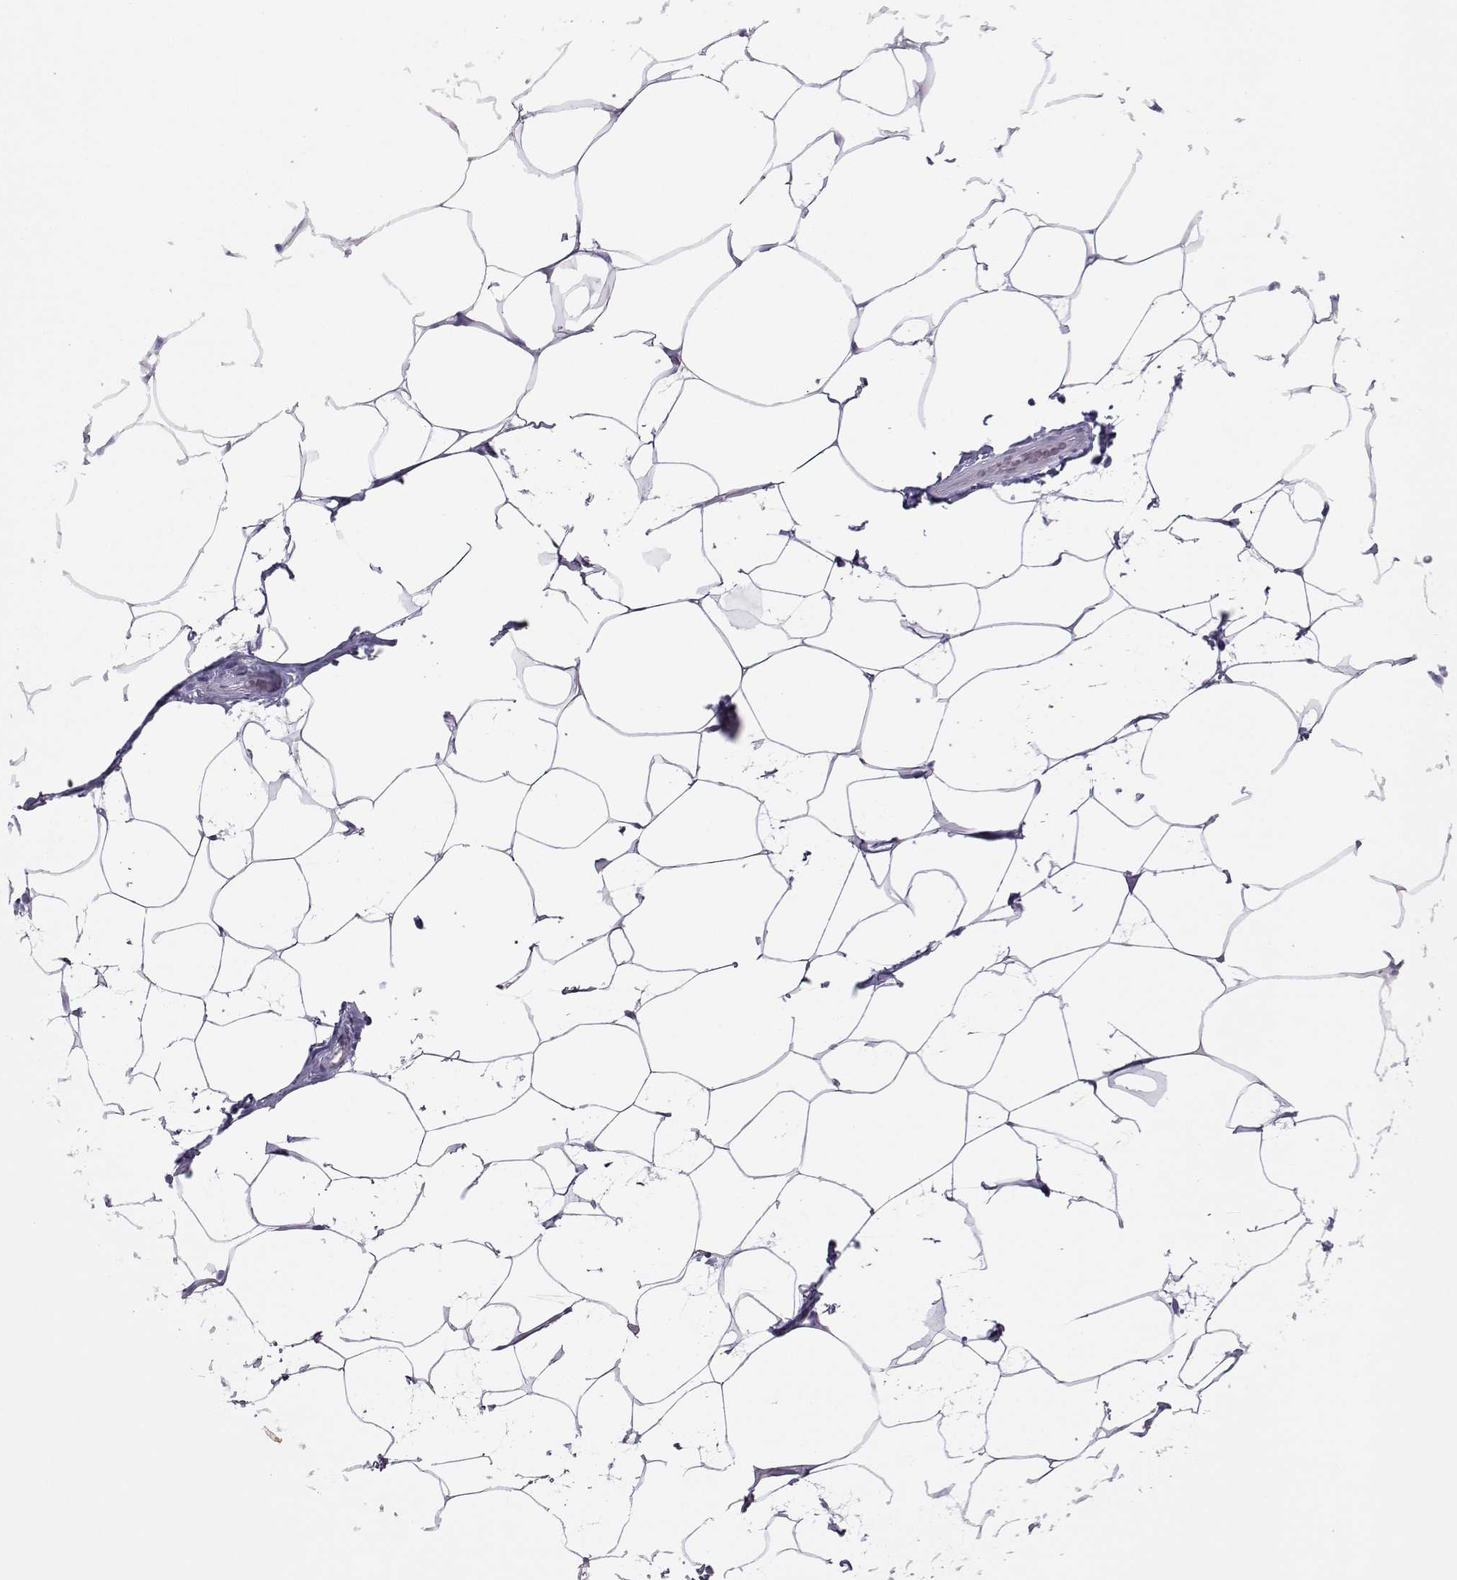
{"staining": {"intensity": "negative", "quantity": "none", "location": "none"}, "tissue": "breast", "cell_type": "Adipocytes", "image_type": "normal", "snomed": [{"axis": "morphology", "description": "Normal tissue, NOS"}, {"axis": "topography", "description": "Breast"}], "caption": "This image is of benign breast stained with IHC to label a protein in brown with the nuclei are counter-stained blue. There is no staining in adipocytes.", "gene": "LORICRIN", "patient": {"sex": "female", "age": 32}}